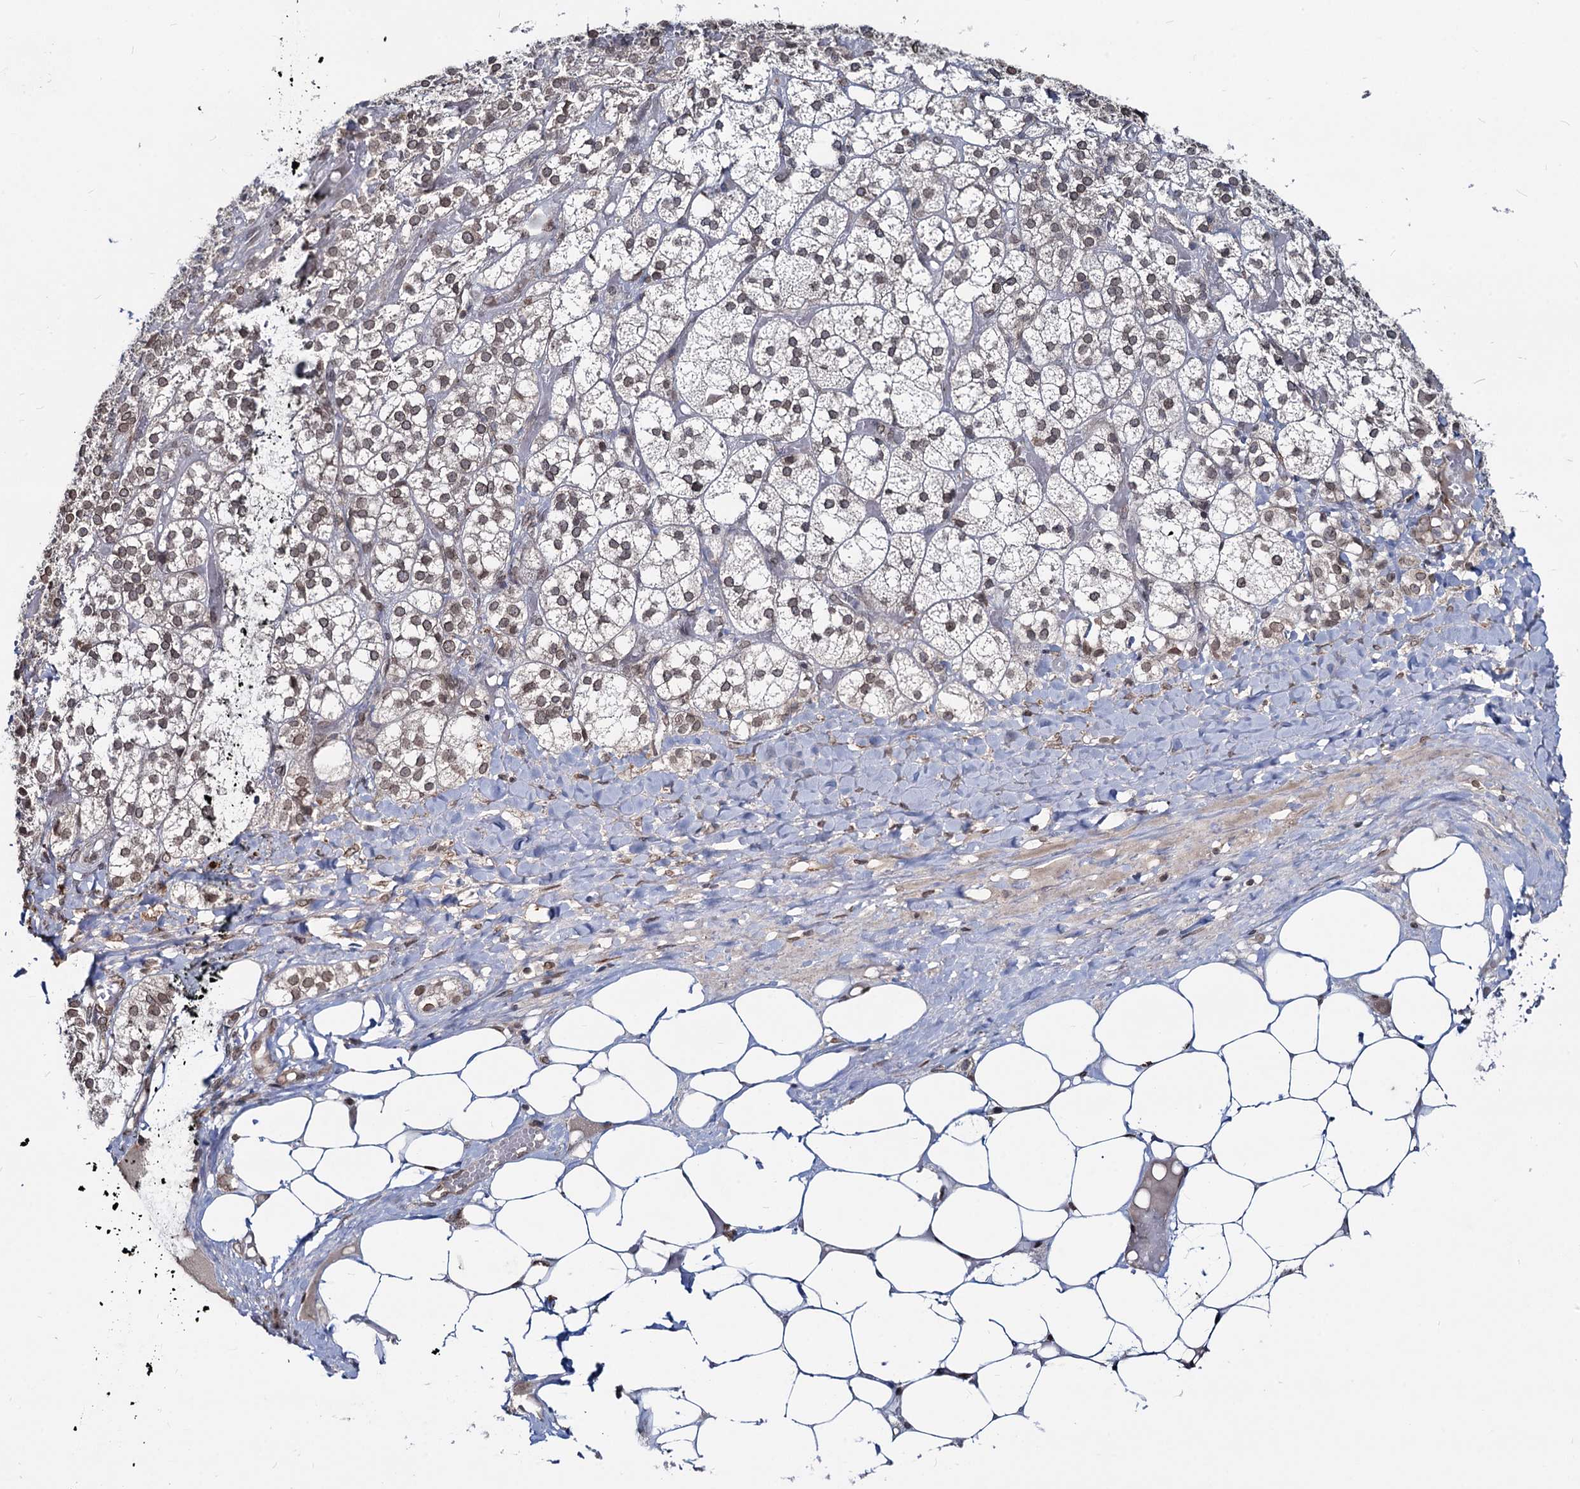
{"staining": {"intensity": "weak", "quantity": "25%-75%", "location": "cytoplasmic/membranous,nuclear"}, "tissue": "adrenal gland", "cell_type": "Glandular cells", "image_type": "normal", "snomed": [{"axis": "morphology", "description": "Normal tissue, NOS"}, {"axis": "topography", "description": "Adrenal gland"}], "caption": "Immunohistochemistry of unremarkable human adrenal gland exhibits low levels of weak cytoplasmic/membranous,nuclear staining in about 25%-75% of glandular cells.", "gene": "RNF6", "patient": {"sex": "female", "age": 61}}